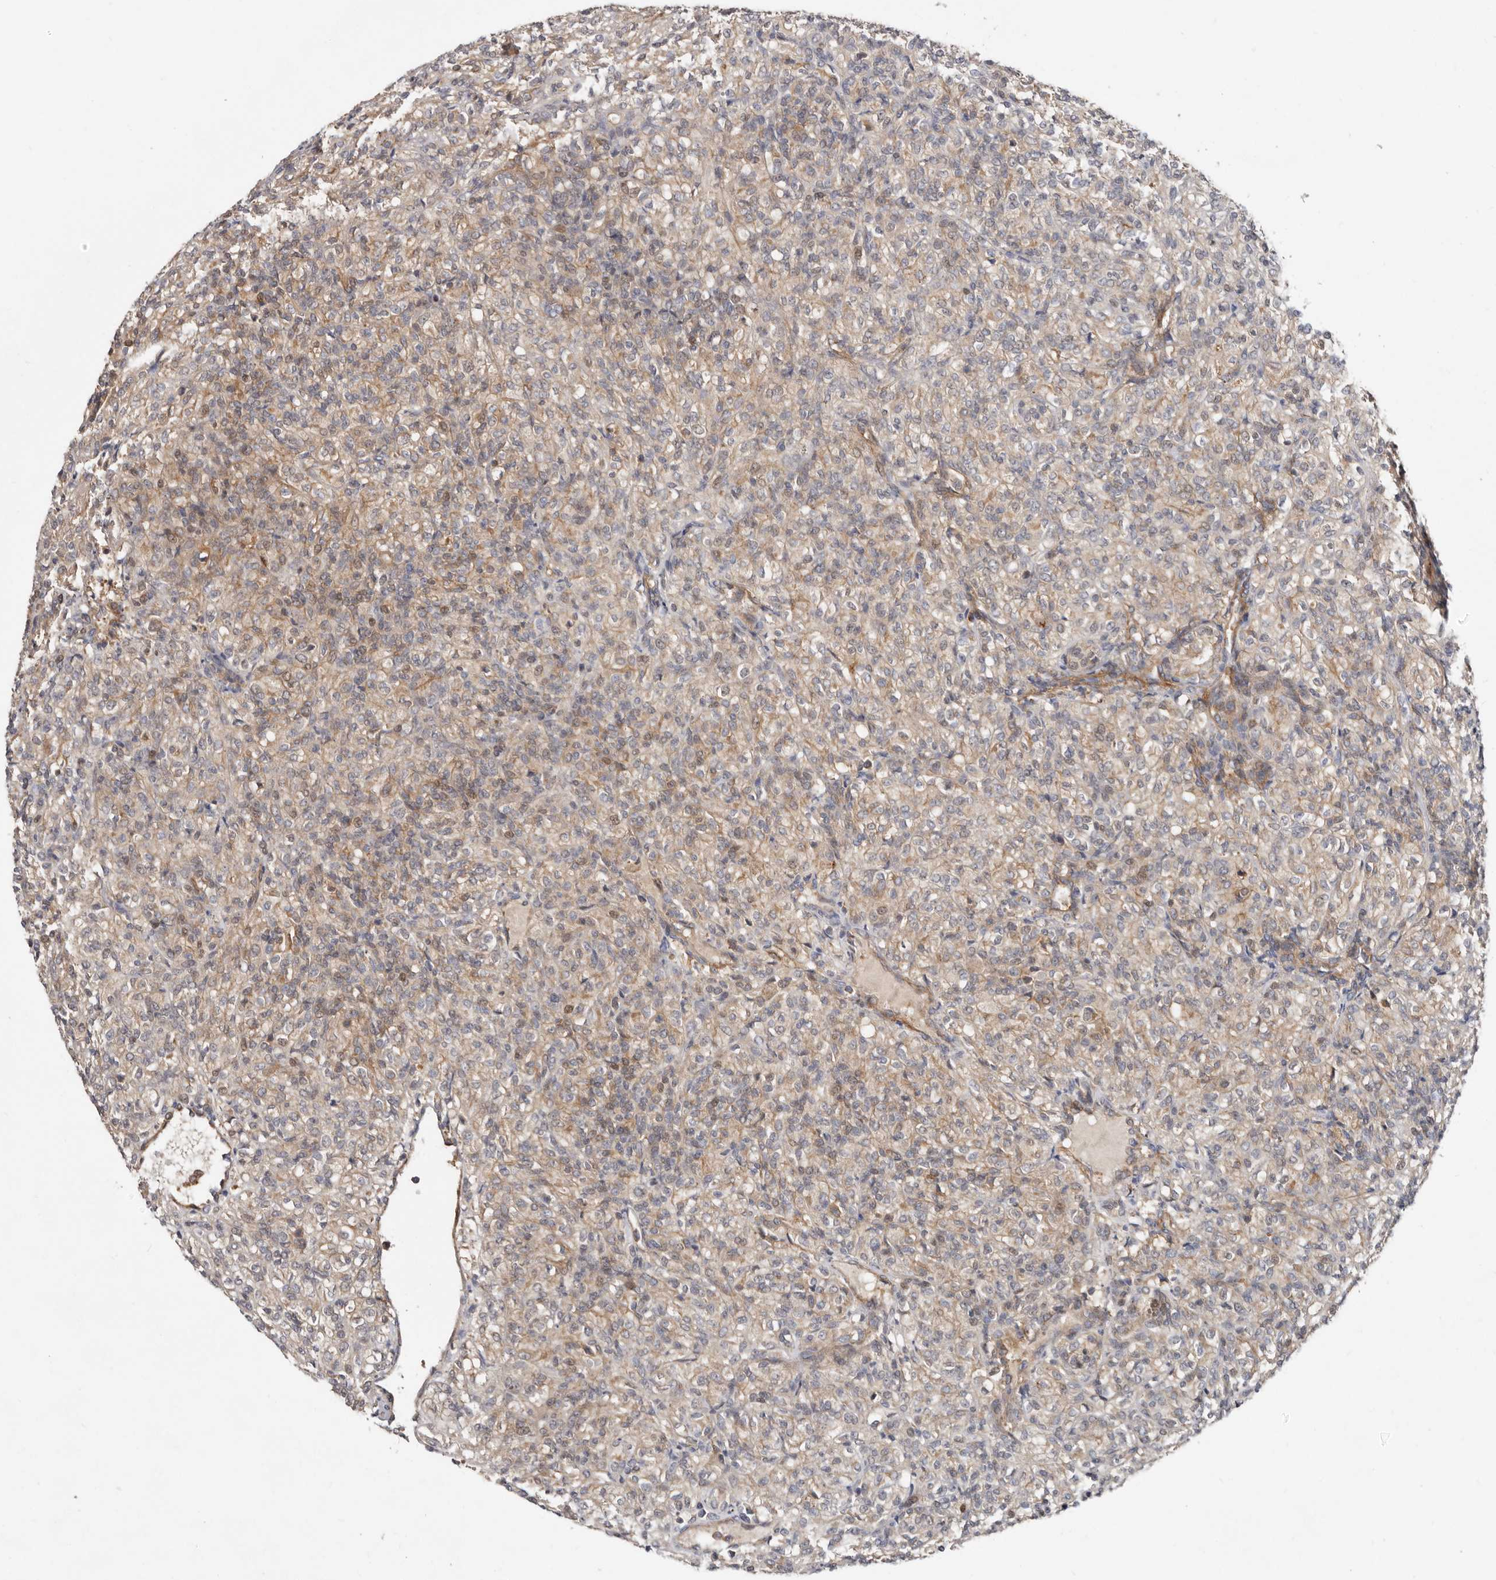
{"staining": {"intensity": "weak", "quantity": ">75%", "location": "cytoplasmic/membranous,nuclear"}, "tissue": "renal cancer", "cell_type": "Tumor cells", "image_type": "cancer", "snomed": [{"axis": "morphology", "description": "Adenocarcinoma, NOS"}, {"axis": "topography", "description": "Kidney"}], "caption": "Immunohistochemistry (IHC) histopathology image of human renal cancer stained for a protein (brown), which shows low levels of weak cytoplasmic/membranous and nuclear expression in approximately >75% of tumor cells.", "gene": "TMC7", "patient": {"sex": "male", "age": 77}}